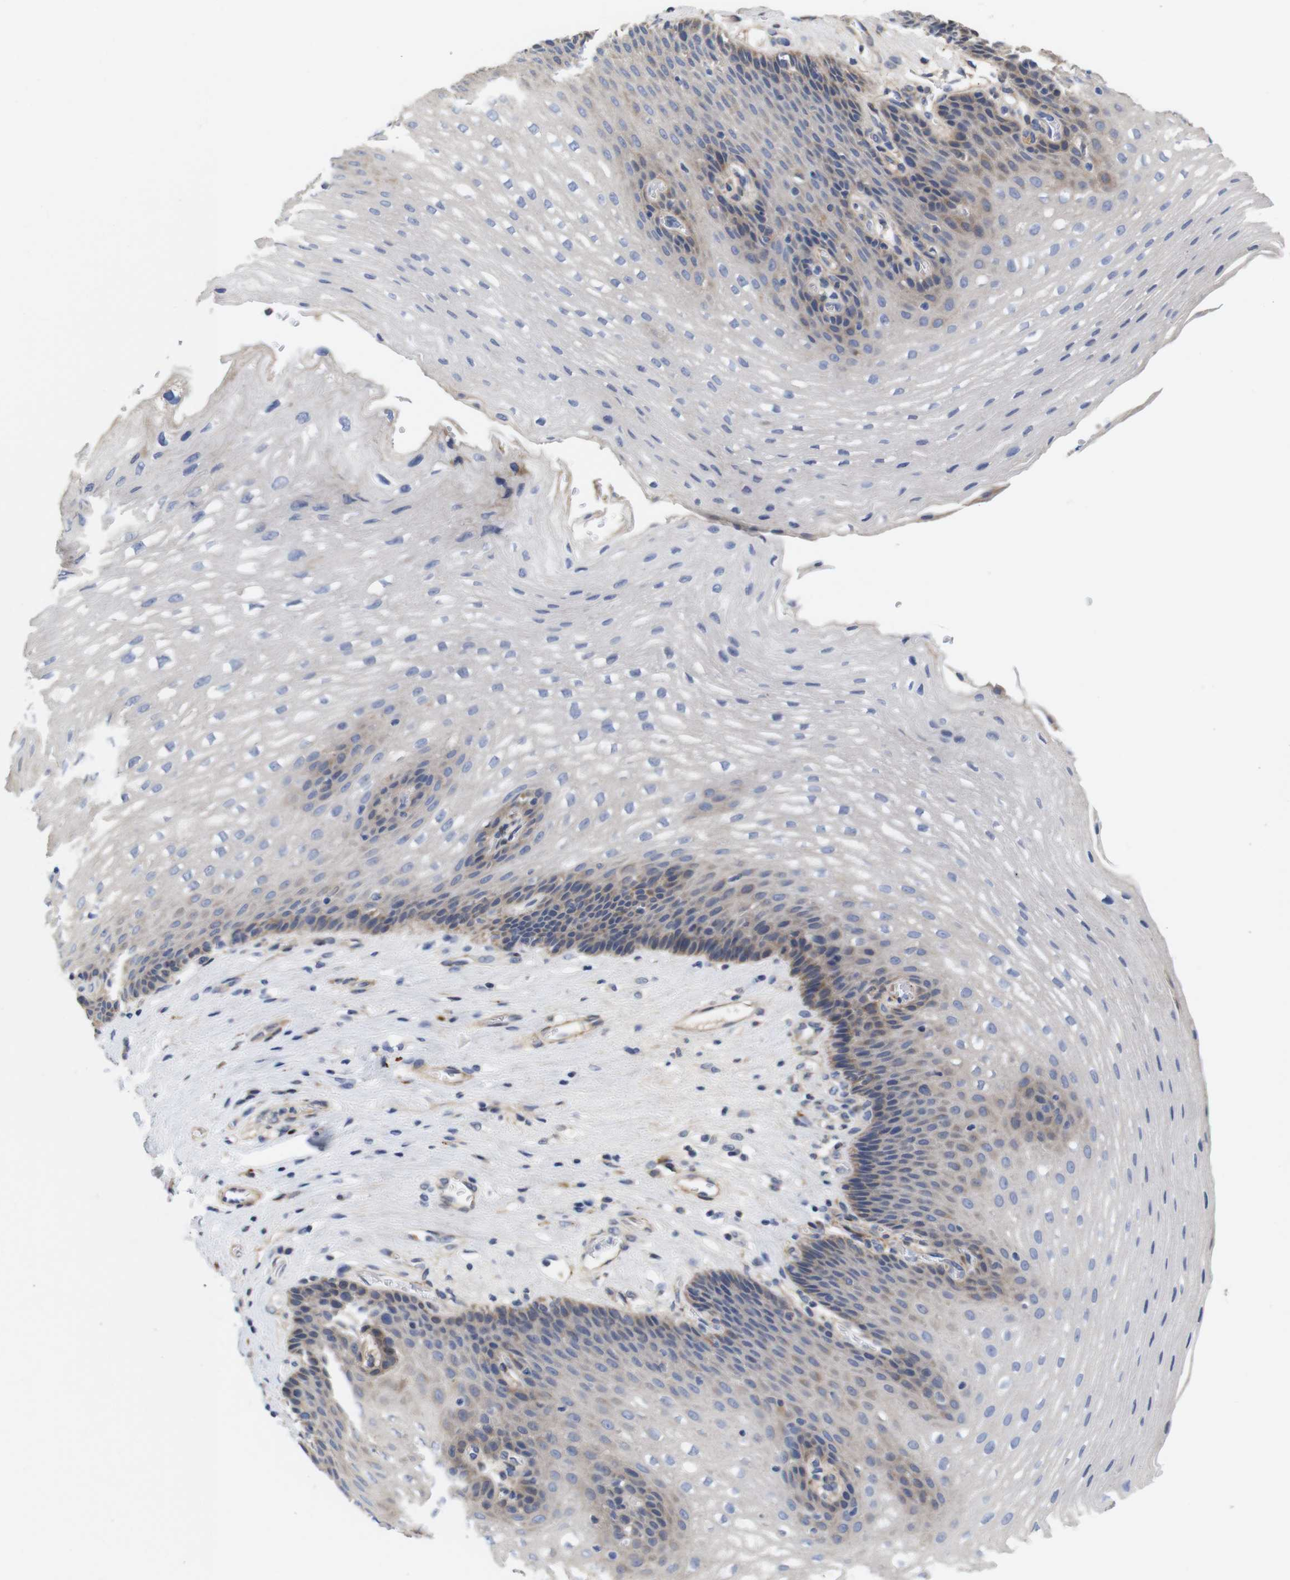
{"staining": {"intensity": "weak", "quantity": "<25%", "location": "cytoplasmic/membranous"}, "tissue": "esophagus", "cell_type": "Squamous epithelial cells", "image_type": "normal", "snomed": [{"axis": "morphology", "description": "Normal tissue, NOS"}, {"axis": "topography", "description": "Esophagus"}], "caption": "This is a photomicrograph of immunohistochemistry staining of normal esophagus, which shows no positivity in squamous epithelial cells.", "gene": "SPRY3", "patient": {"sex": "male", "age": 48}}